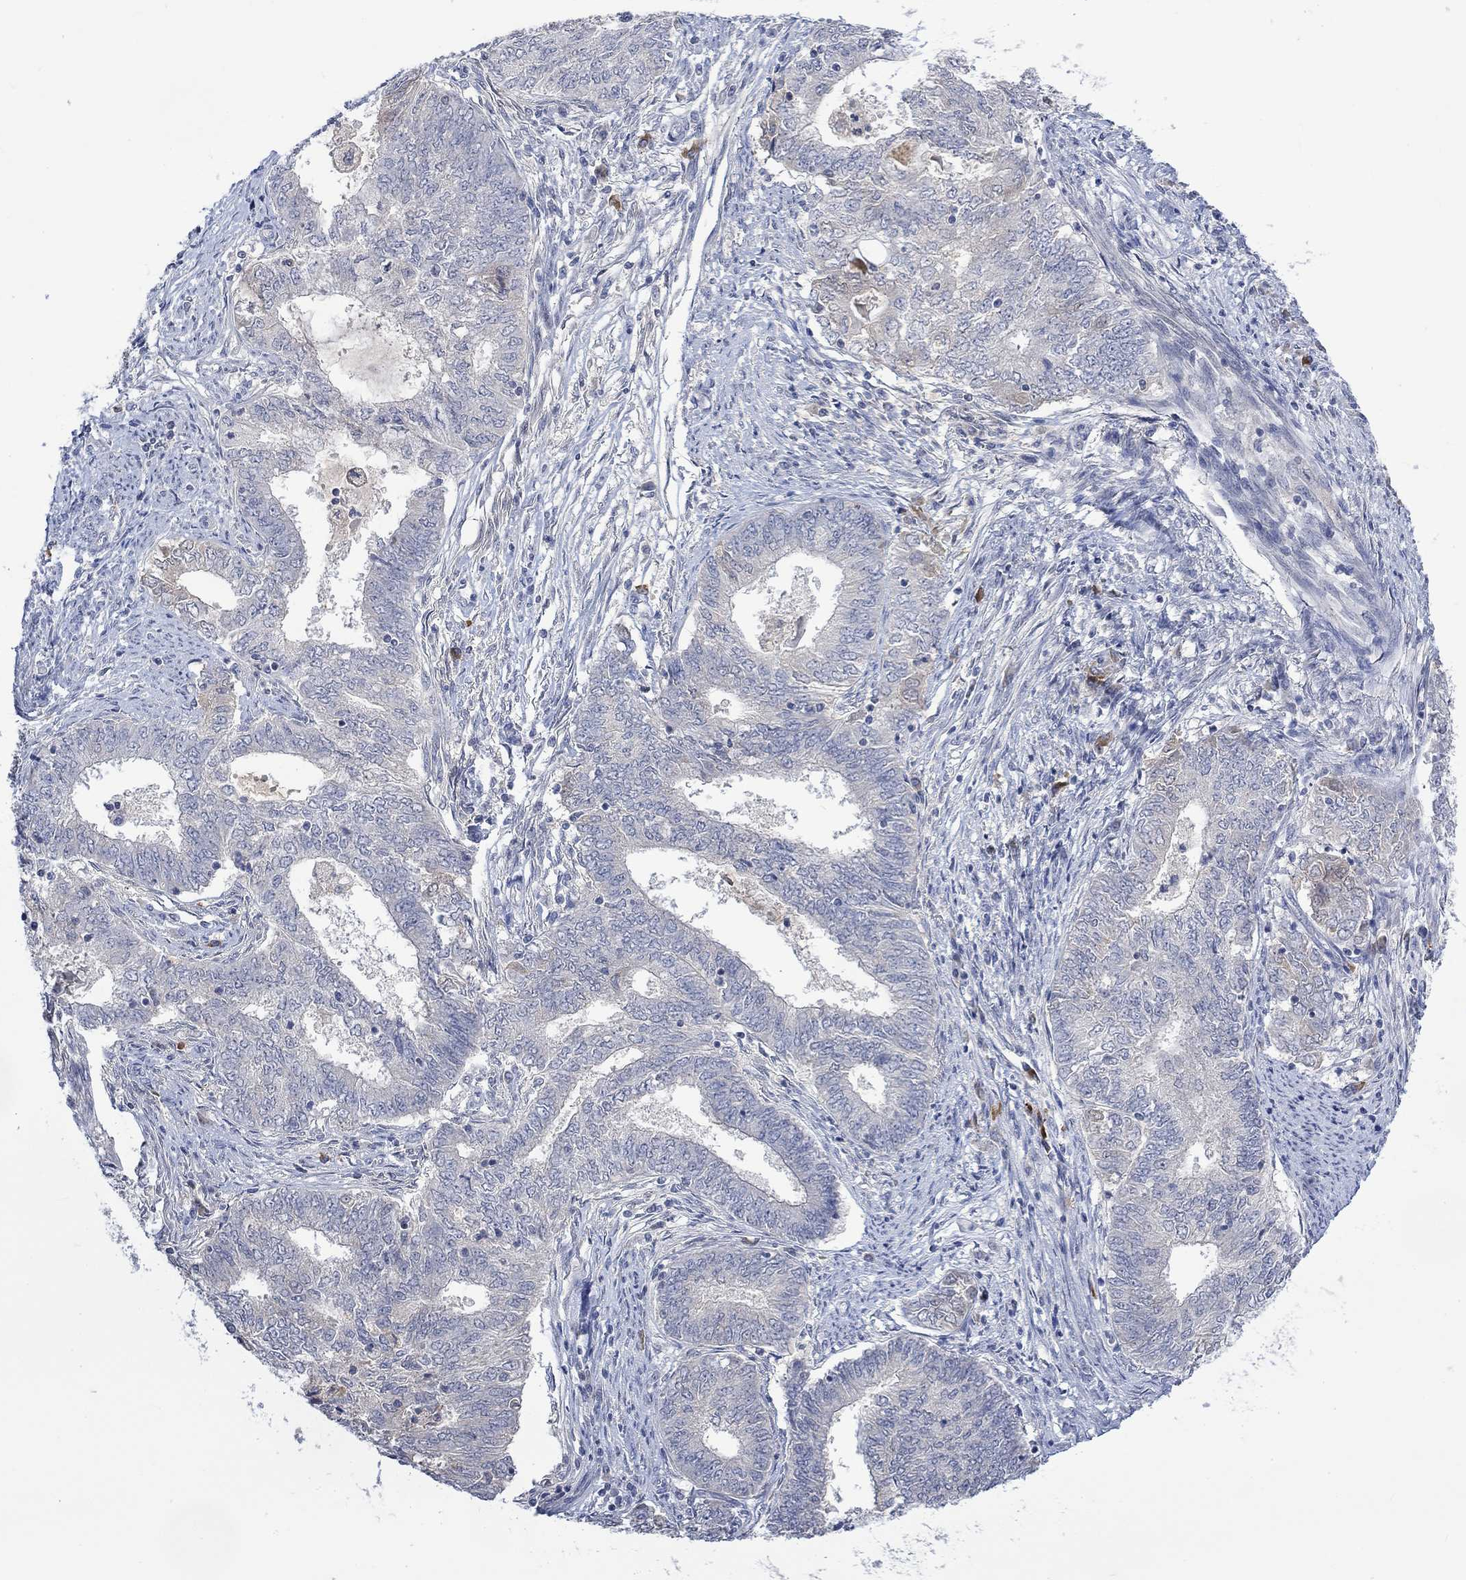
{"staining": {"intensity": "negative", "quantity": "none", "location": "none"}, "tissue": "endometrial cancer", "cell_type": "Tumor cells", "image_type": "cancer", "snomed": [{"axis": "morphology", "description": "Adenocarcinoma, NOS"}, {"axis": "topography", "description": "Endometrium"}], "caption": "Tumor cells show no significant protein expression in endometrial cancer (adenocarcinoma).", "gene": "MSTN", "patient": {"sex": "female", "age": 62}}